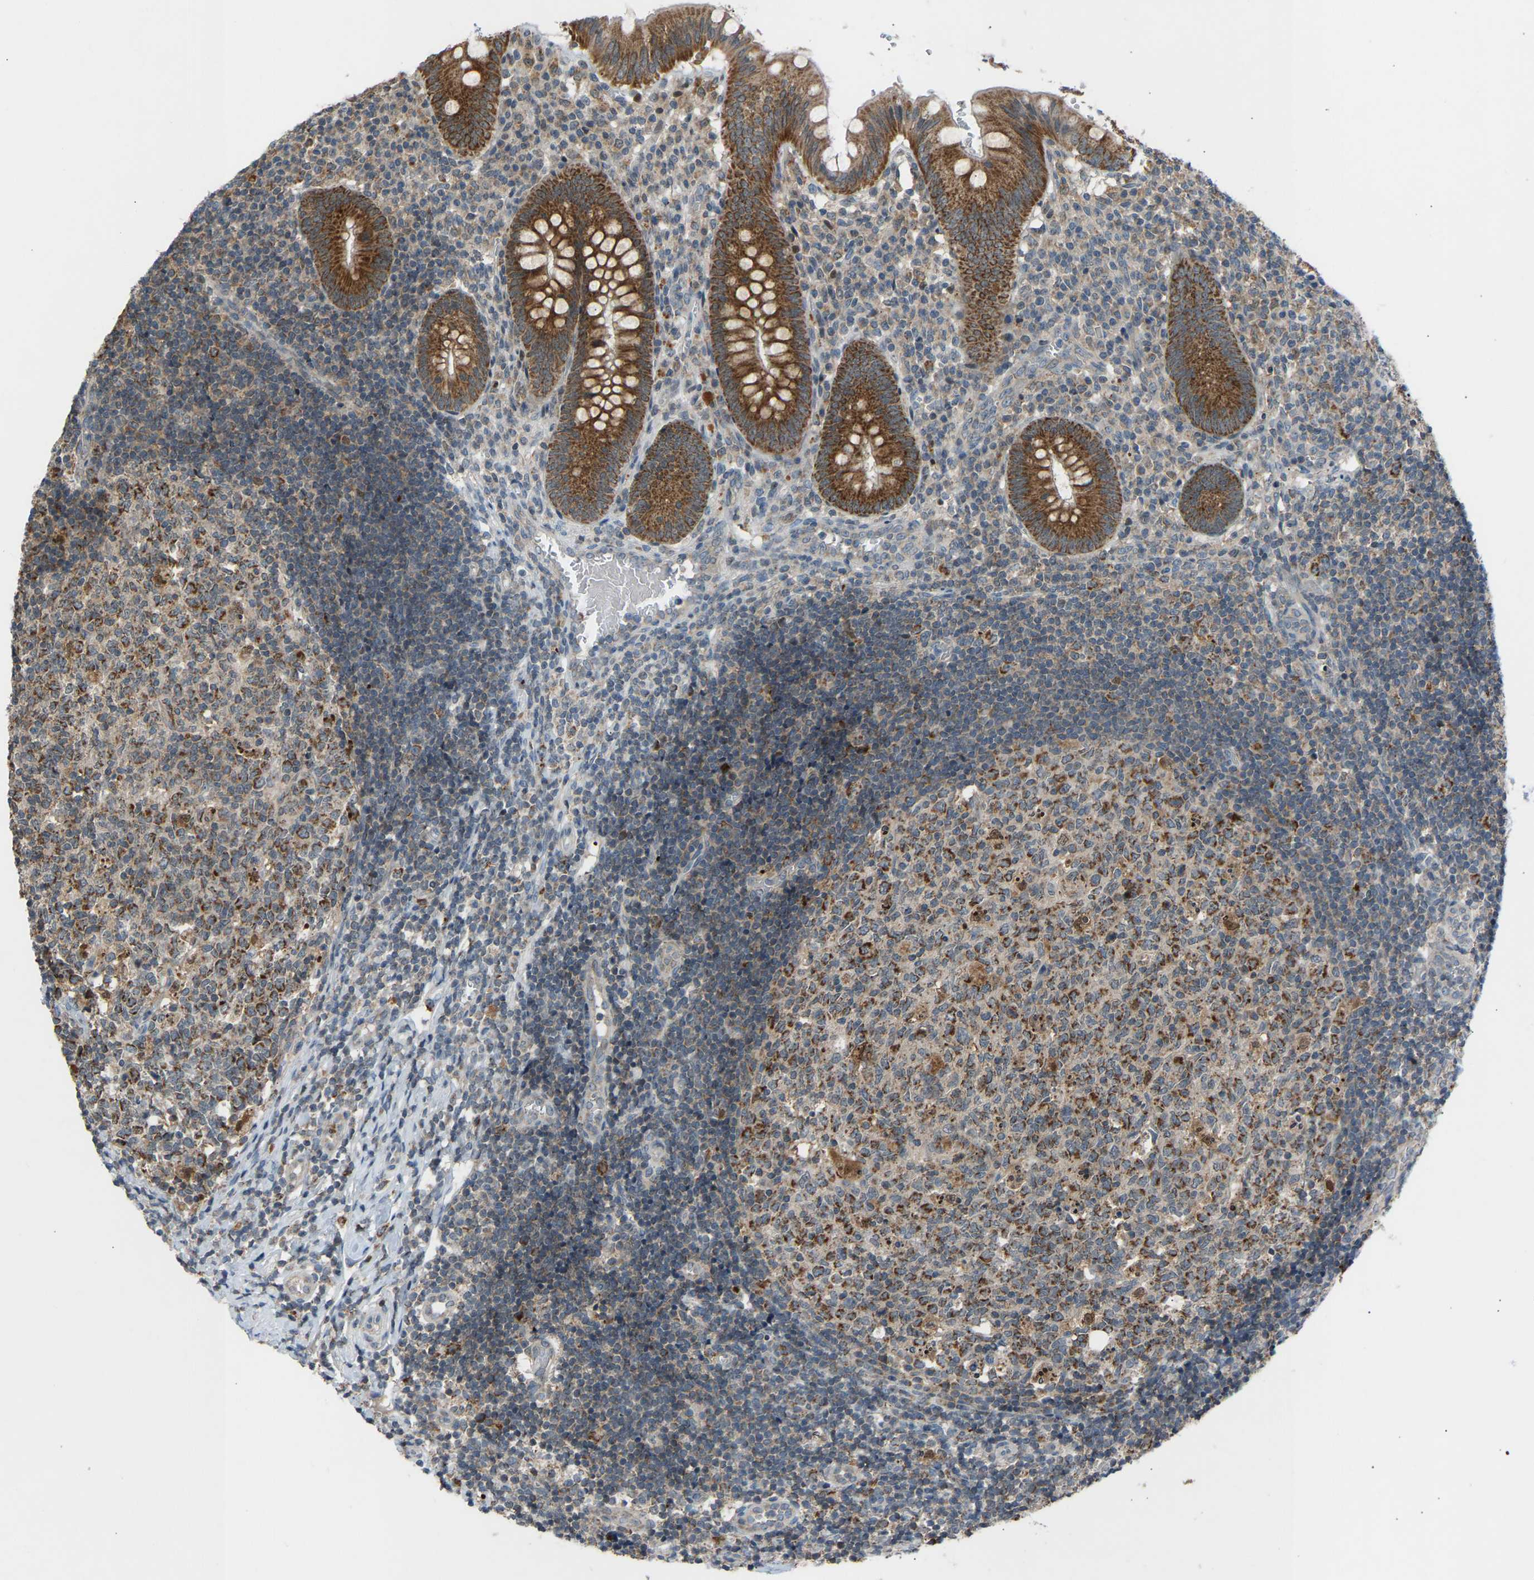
{"staining": {"intensity": "strong", "quantity": ">75%", "location": "cytoplasmic/membranous"}, "tissue": "appendix", "cell_type": "Glandular cells", "image_type": "normal", "snomed": [{"axis": "morphology", "description": "Normal tissue, NOS"}, {"axis": "topography", "description": "Appendix"}], "caption": "Immunohistochemistry of unremarkable appendix reveals high levels of strong cytoplasmic/membranous expression in approximately >75% of glandular cells. Immunohistochemistry stains the protein in brown and the nuclei are stained blue.", "gene": "SLIRP", "patient": {"sex": "male", "age": 8}}